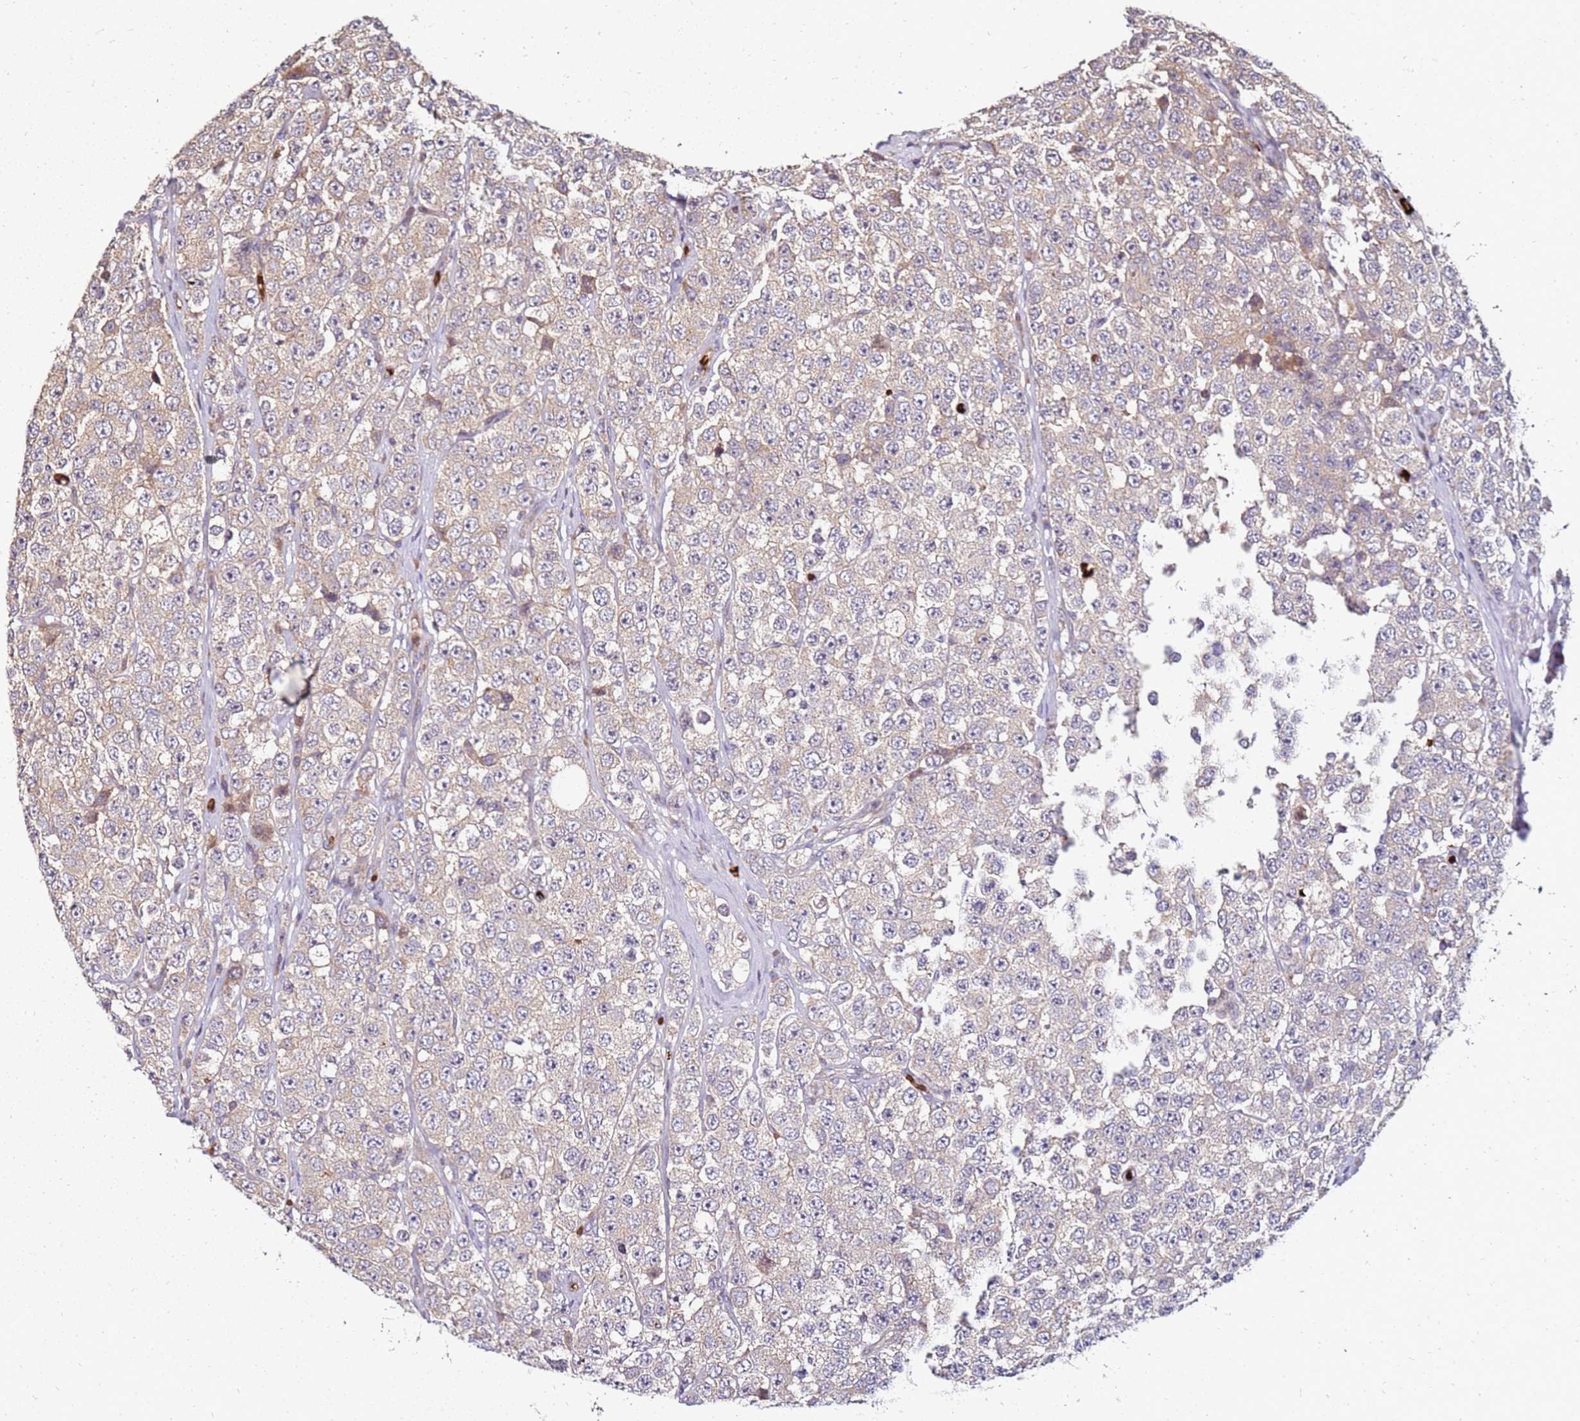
{"staining": {"intensity": "weak", "quantity": "25%-75%", "location": "cytoplasmic/membranous"}, "tissue": "testis cancer", "cell_type": "Tumor cells", "image_type": "cancer", "snomed": [{"axis": "morphology", "description": "Seminoma, NOS"}, {"axis": "topography", "description": "Testis"}], "caption": "Human testis cancer stained for a protein (brown) demonstrates weak cytoplasmic/membranous positive positivity in about 25%-75% of tumor cells.", "gene": "RNF11", "patient": {"sex": "male", "age": 28}}